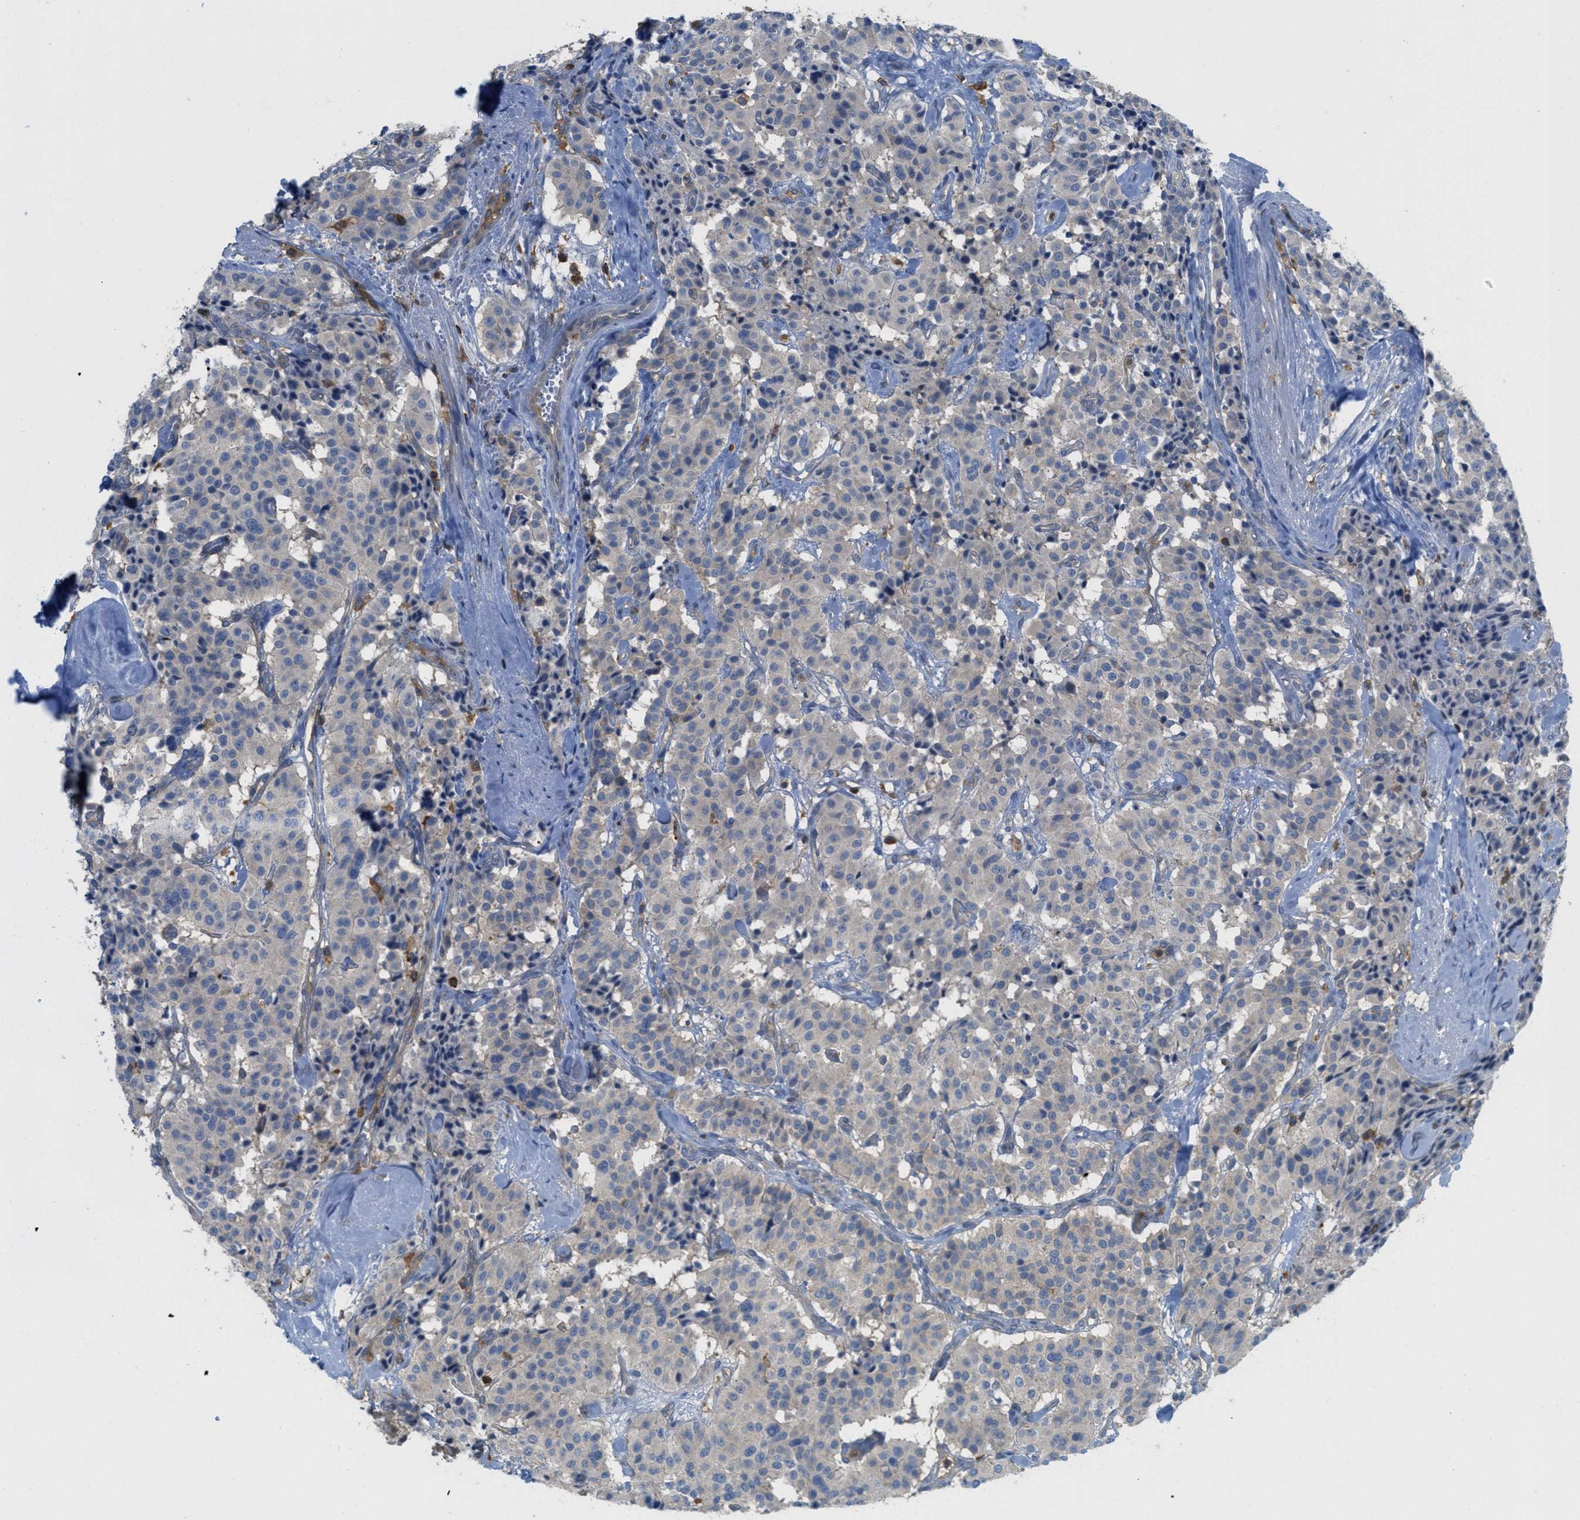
{"staining": {"intensity": "negative", "quantity": "none", "location": "none"}, "tissue": "carcinoid", "cell_type": "Tumor cells", "image_type": "cancer", "snomed": [{"axis": "morphology", "description": "Carcinoid, malignant, NOS"}, {"axis": "topography", "description": "Lung"}], "caption": "DAB (3,3'-diaminobenzidine) immunohistochemical staining of human carcinoid exhibits no significant expression in tumor cells.", "gene": "GRIK2", "patient": {"sex": "male", "age": 30}}